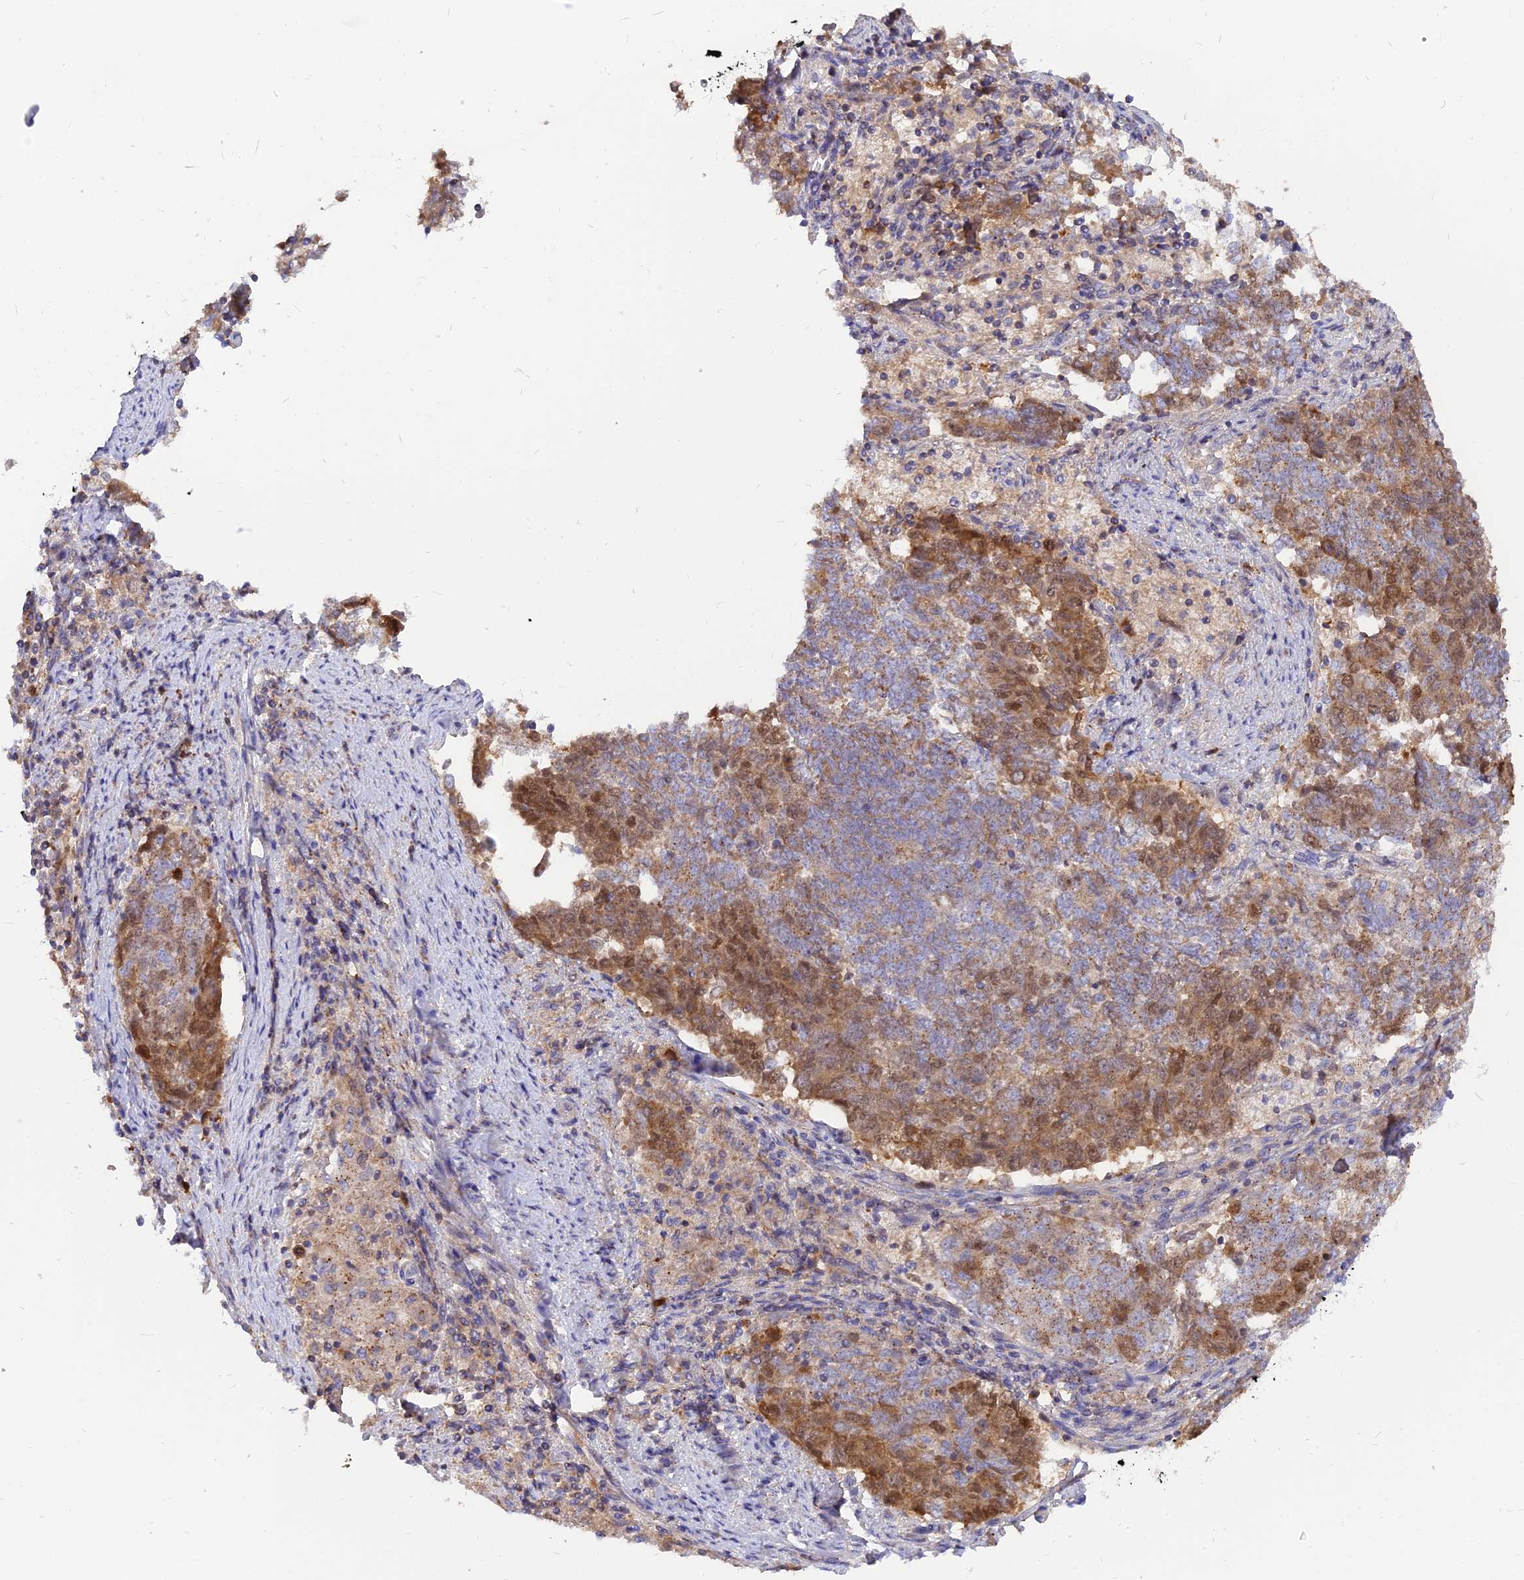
{"staining": {"intensity": "moderate", "quantity": "25%-75%", "location": "cytoplasmic/membranous,nuclear"}, "tissue": "endometrial cancer", "cell_type": "Tumor cells", "image_type": "cancer", "snomed": [{"axis": "morphology", "description": "Adenocarcinoma, NOS"}, {"axis": "topography", "description": "Endometrium"}], "caption": "The histopathology image shows staining of endometrial adenocarcinoma, revealing moderate cytoplasmic/membranous and nuclear protein staining (brown color) within tumor cells.", "gene": "CENPV", "patient": {"sex": "female", "age": 80}}